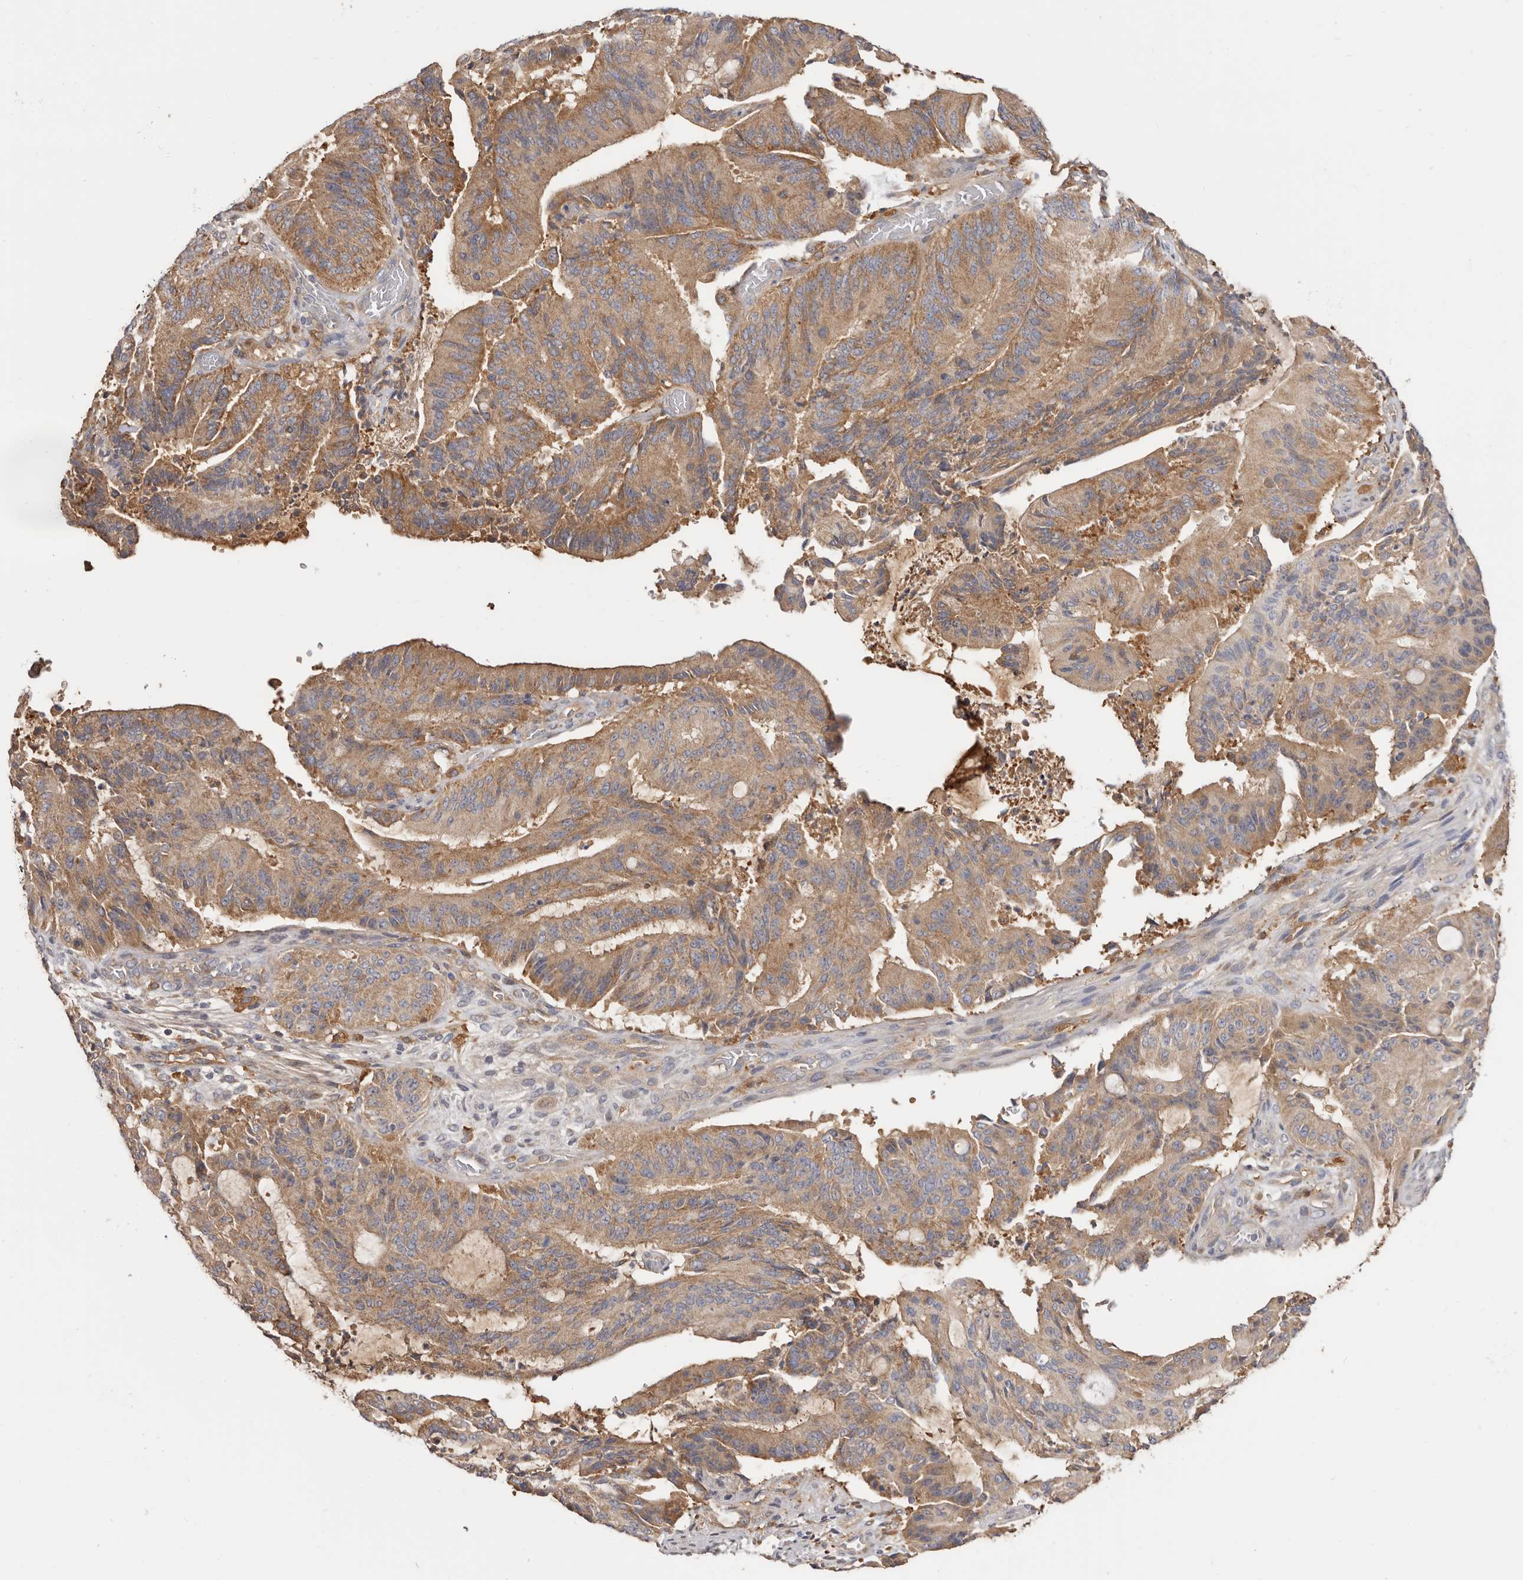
{"staining": {"intensity": "moderate", "quantity": ">75%", "location": "cytoplasmic/membranous"}, "tissue": "liver cancer", "cell_type": "Tumor cells", "image_type": "cancer", "snomed": [{"axis": "morphology", "description": "Normal tissue, NOS"}, {"axis": "morphology", "description": "Cholangiocarcinoma"}, {"axis": "topography", "description": "Liver"}, {"axis": "topography", "description": "Peripheral nerve tissue"}], "caption": "This image shows liver cholangiocarcinoma stained with immunohistochemistry to label a protein in brown. The cytoplasmic/membranous of tumor cells show moderate positivity for the protein. Nuclei are counter-stained blue.", "gene": "LAP3", "patient": {"sex": "female", "age": 73}}